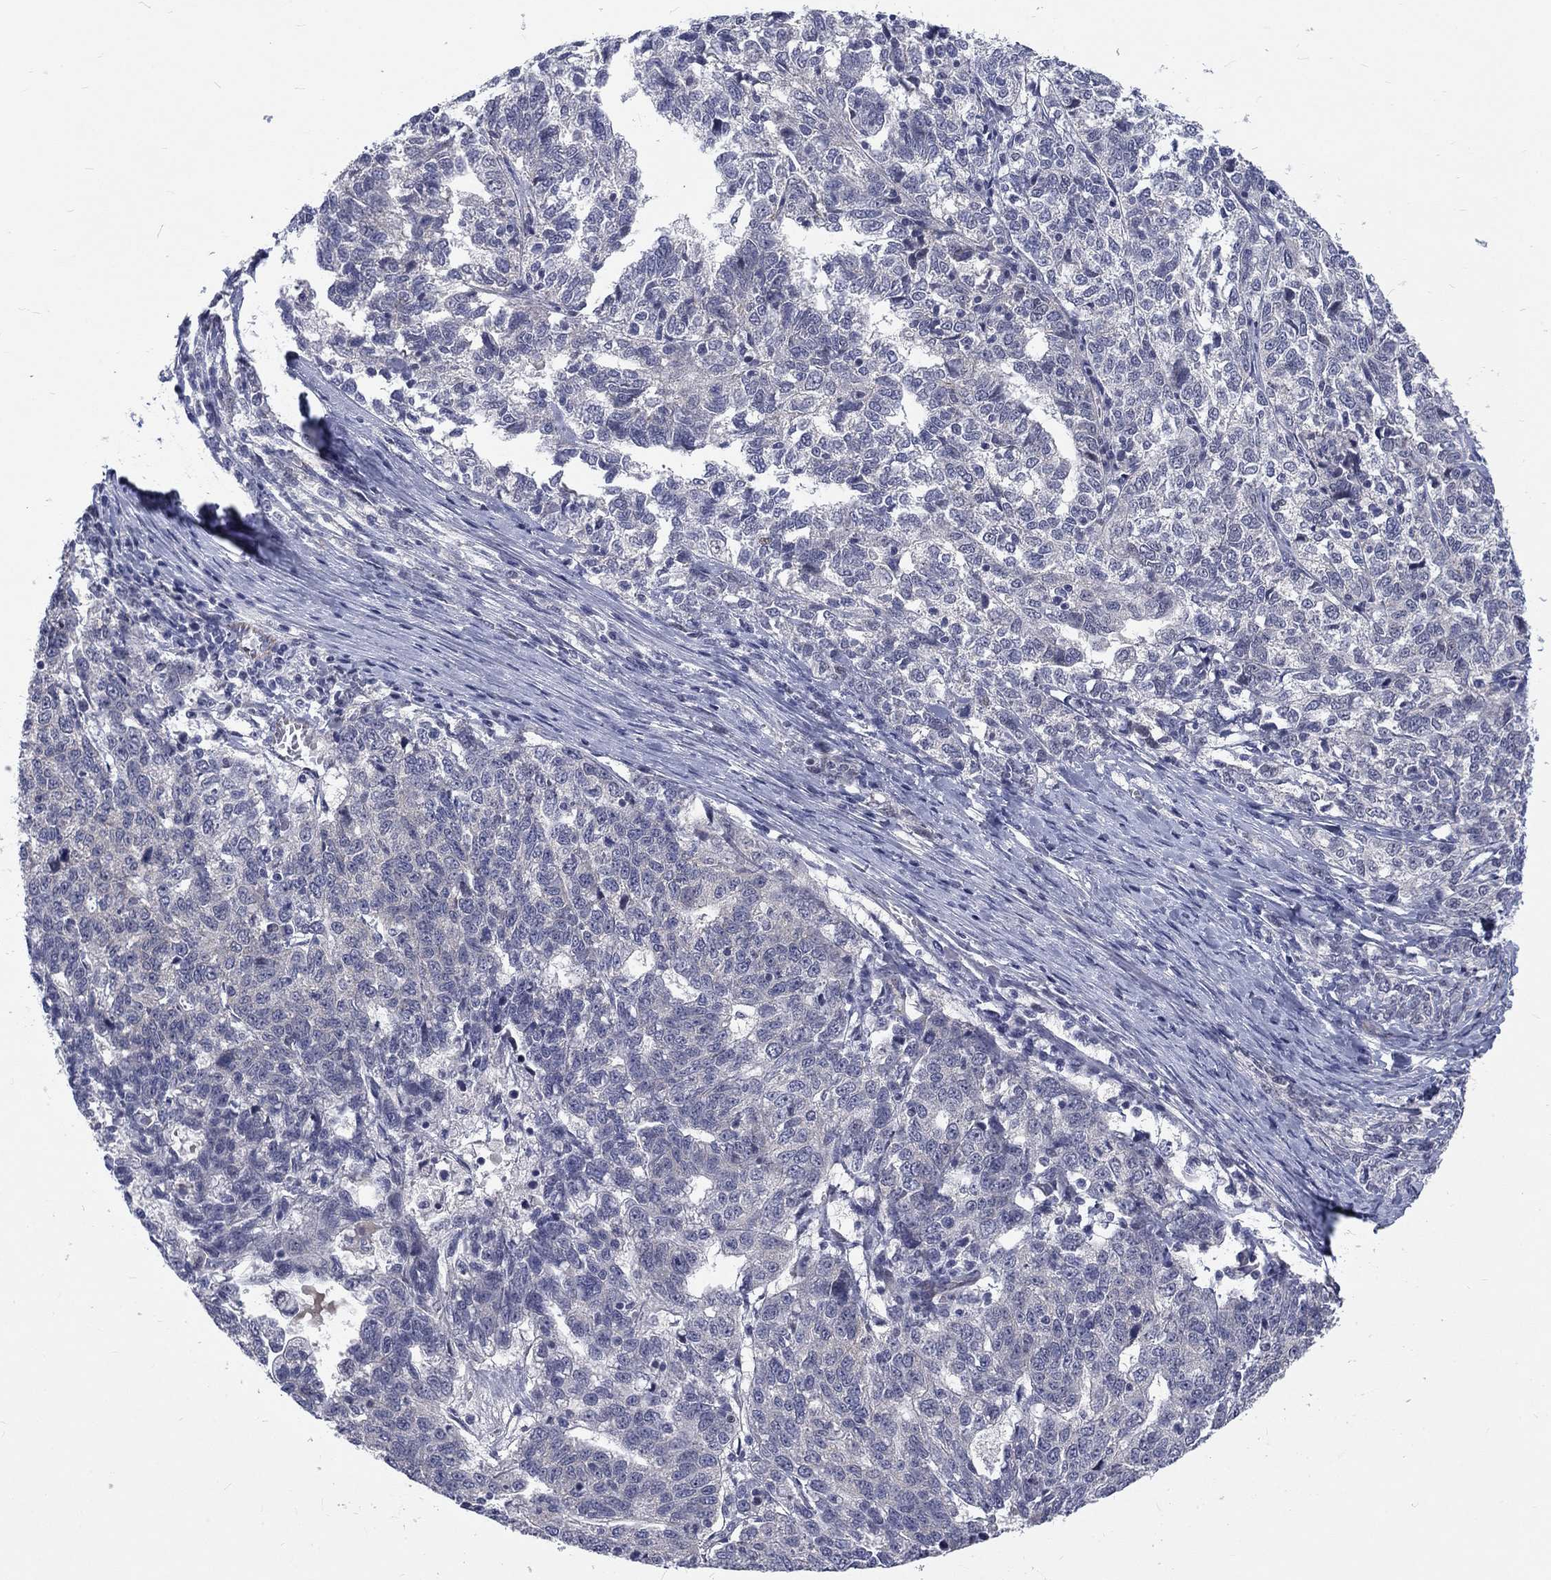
{"staining": {"intensity": "negative", "quantity": "none", "location": "none"}, "tissue": "ovarian cancer", "cell_type": "Tumor cells", "image_type": "cancer", "snomed": [{"axis": "morphology", "description": "Cystadenocarcinoma, serous, NOS"}, {"axis": "topography", "description": "Ovary"}], "caption": "Ovarian cancer (serous cystadenocarcinoma) stained for a protein using immunohistochemistry (IHC) demonstrates no expression tumor cells.", "gene": "PHKA1", "patient": {"sex": "female", "age": 71}}